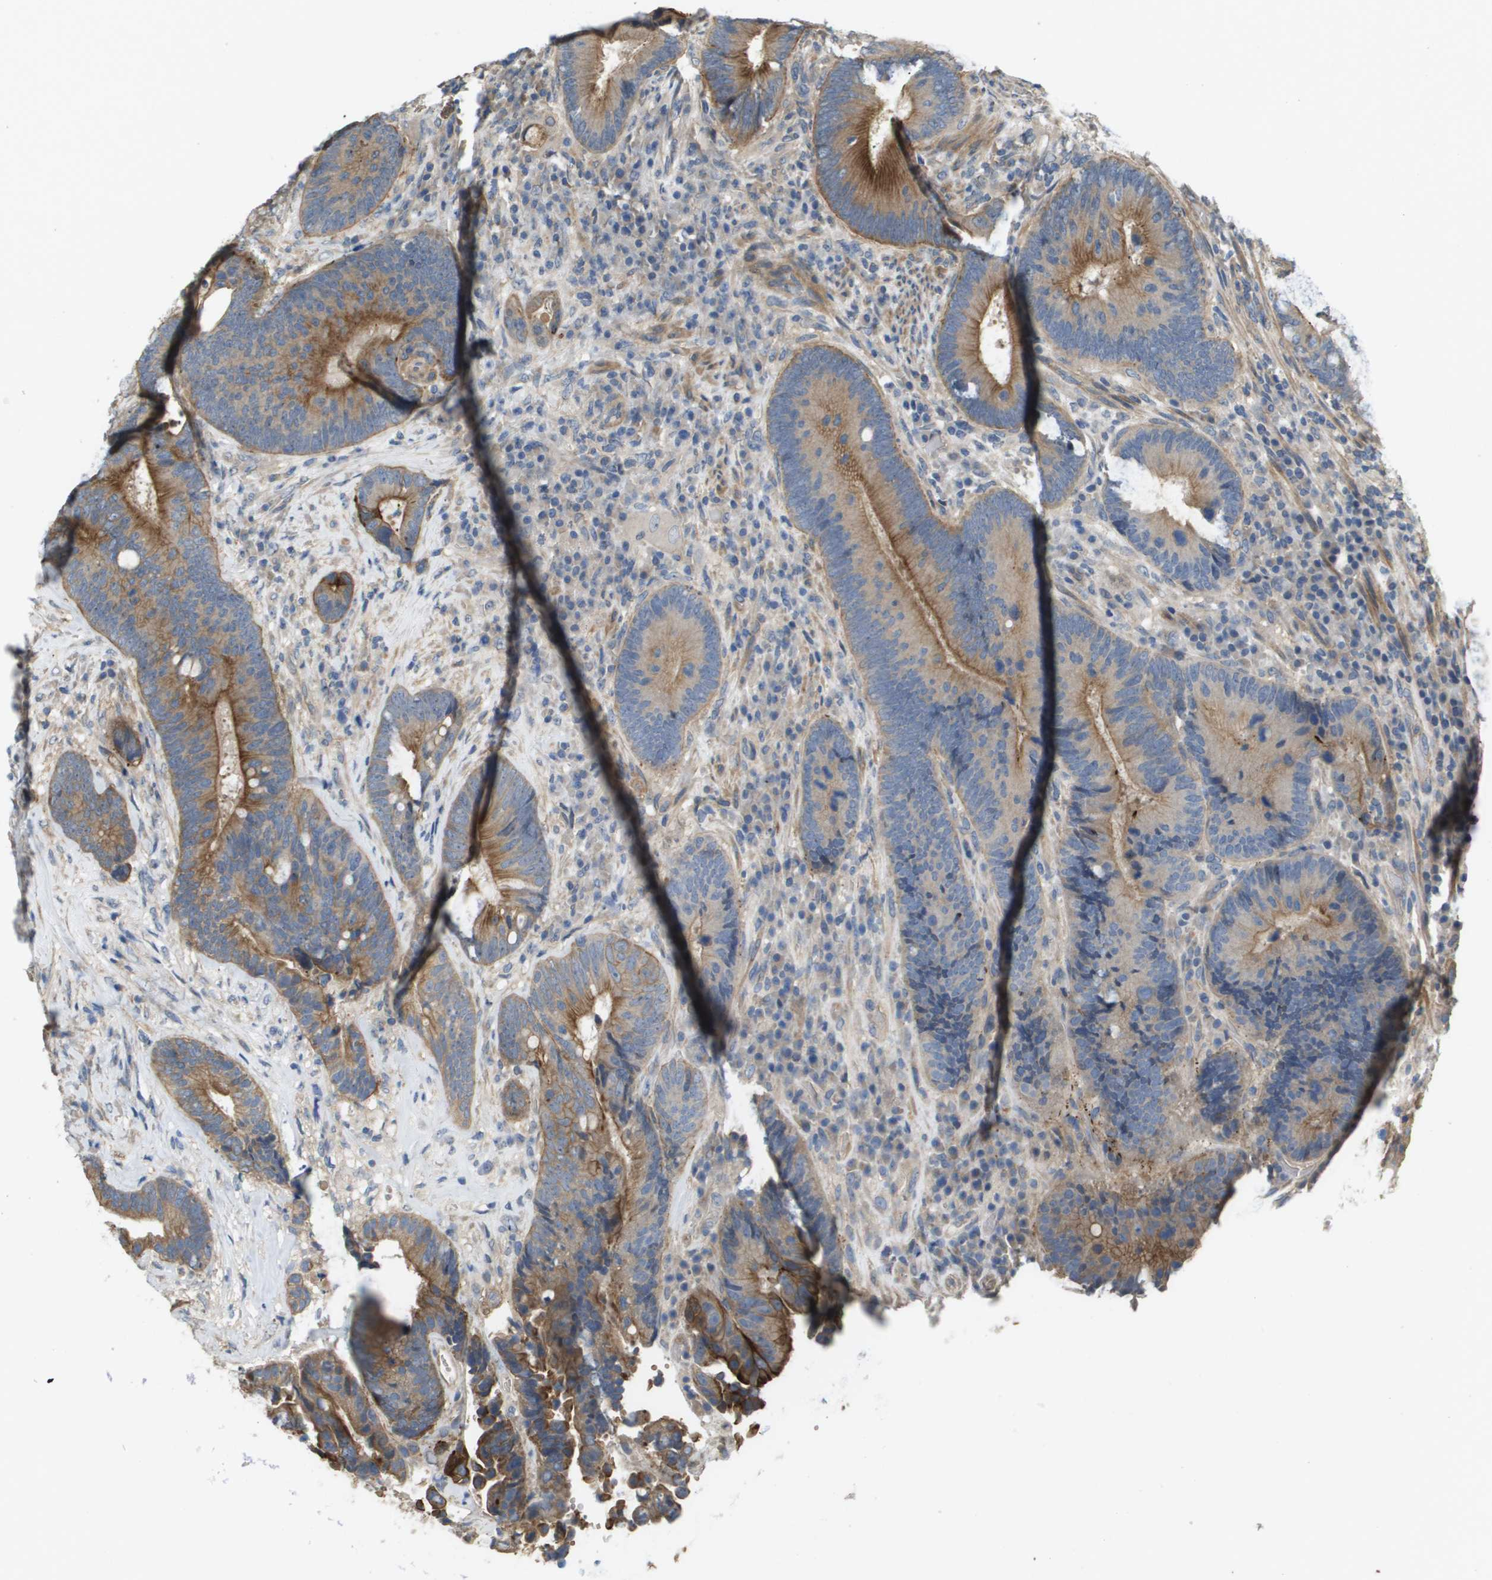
{"staining": {"intensity": "strong", "quantity": "25%-75%", "location": "cytoplasmic/membranous"}, "tissue": "colorectal cancer", "cell_type": "Tumor cells", "image_type": "cancer", "snomed": [{"axis": "morphology", "description": "Adenocarcinoma, NOS"}, {"axis": "topography", "description": "Rectum"}], "caption": "A high amount of strong cytoplasmic/membranous expression is present in approximately 25%-75% of tumor cells in adenocarcinoma (colorectal) tissue. Ihc stains the protein of interest in brown and the nuclei are stained blue.", "gene": "KRT23", "patient": {"sex": "male", "age": 51}}